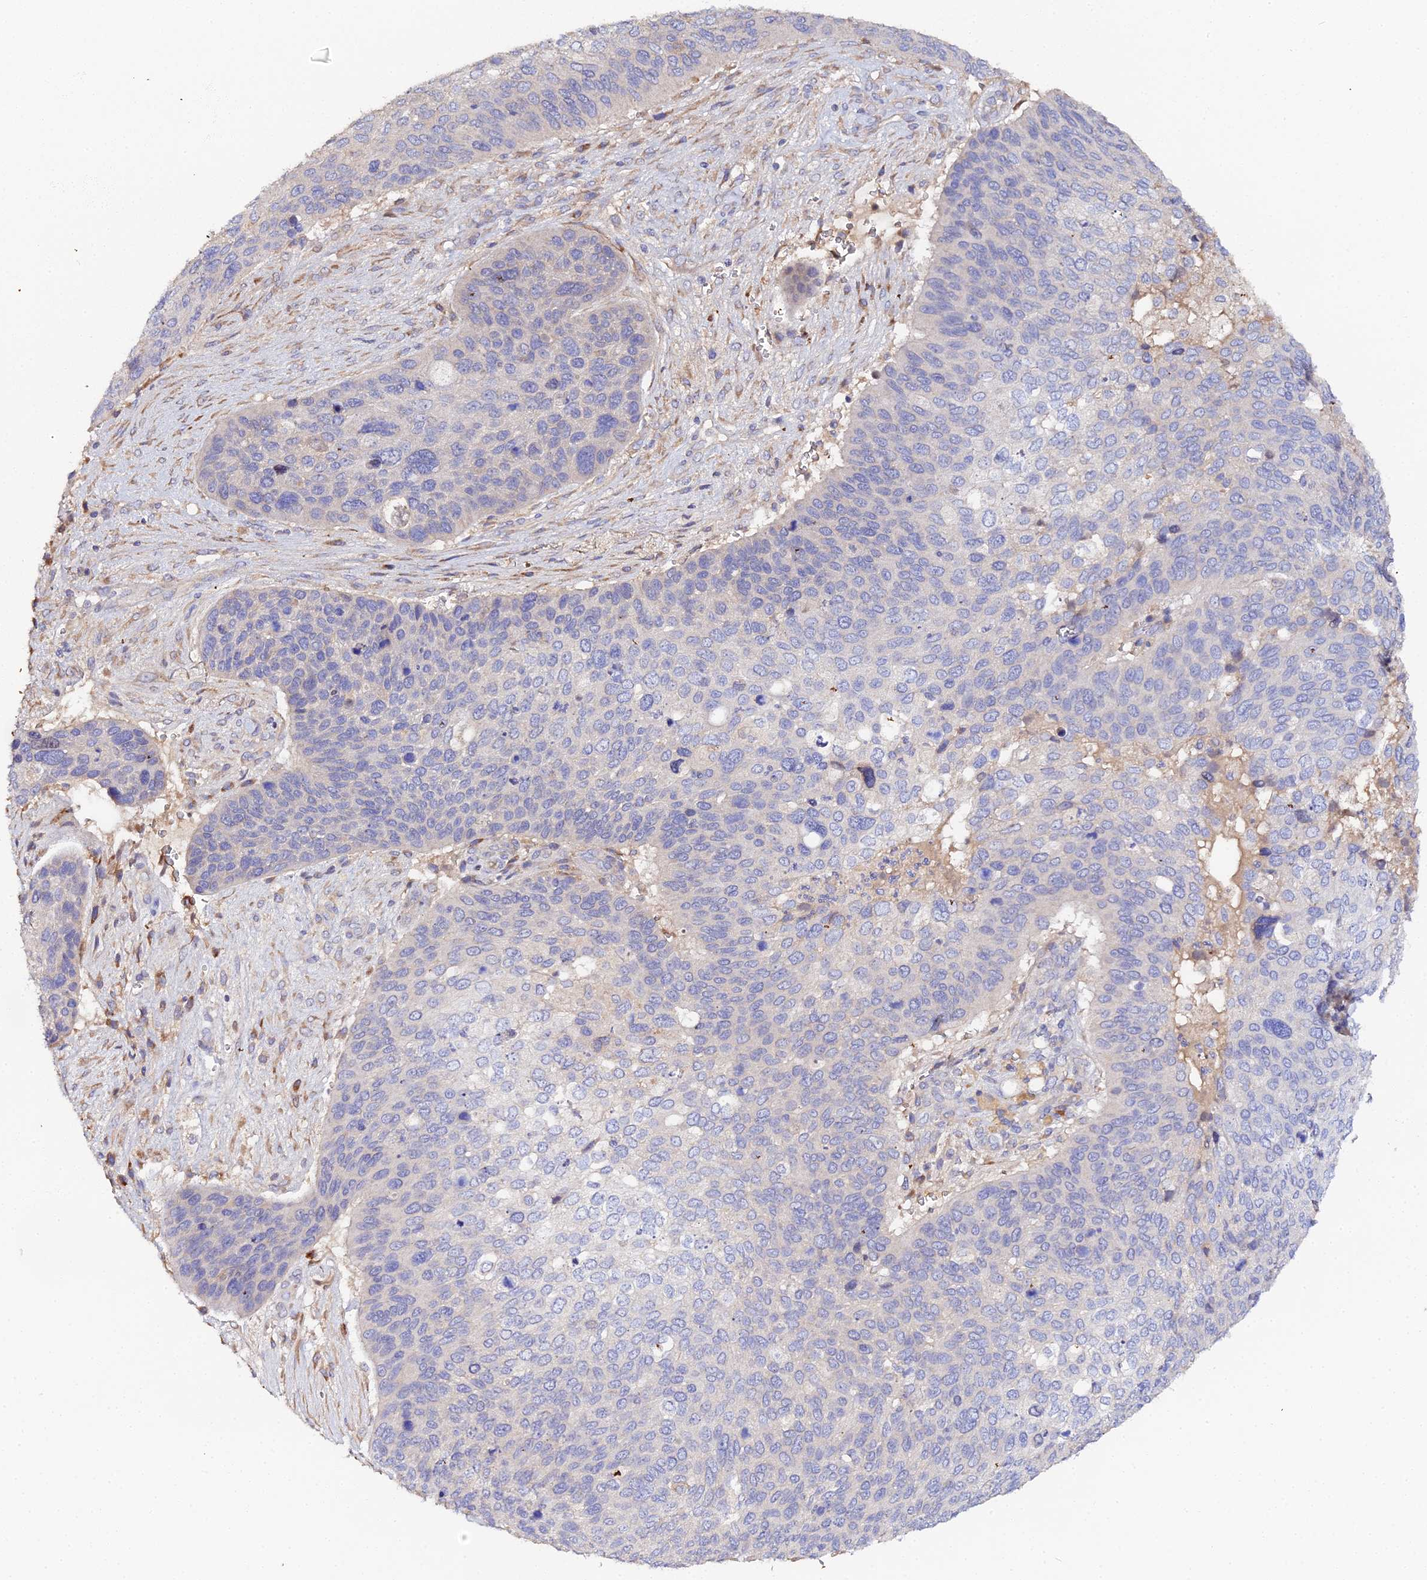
{"staining": {"intensity": "negative", "quantity": "none", "location": "none"}, "tissue": "skin cancer", "cell_type": "Tumor cells", "image_type": "cancer", "snomed": [{"axis": "morphology", "description": "Basal cell carcinoma"}, {"axis": "topography", "description": "Skin"}], "caption": "Immunohistochemistry (IHC) of skin cancer (basal cell carcinoma) reveals no staining in tumor cells. The staining was performed using DAB to visualize the protein expression in brown, while the nuclei were stained in blue with hematoxylin (Magnification: 20x).", "gene": "SCX", "patient": {"sex": "female", "age": 74}}